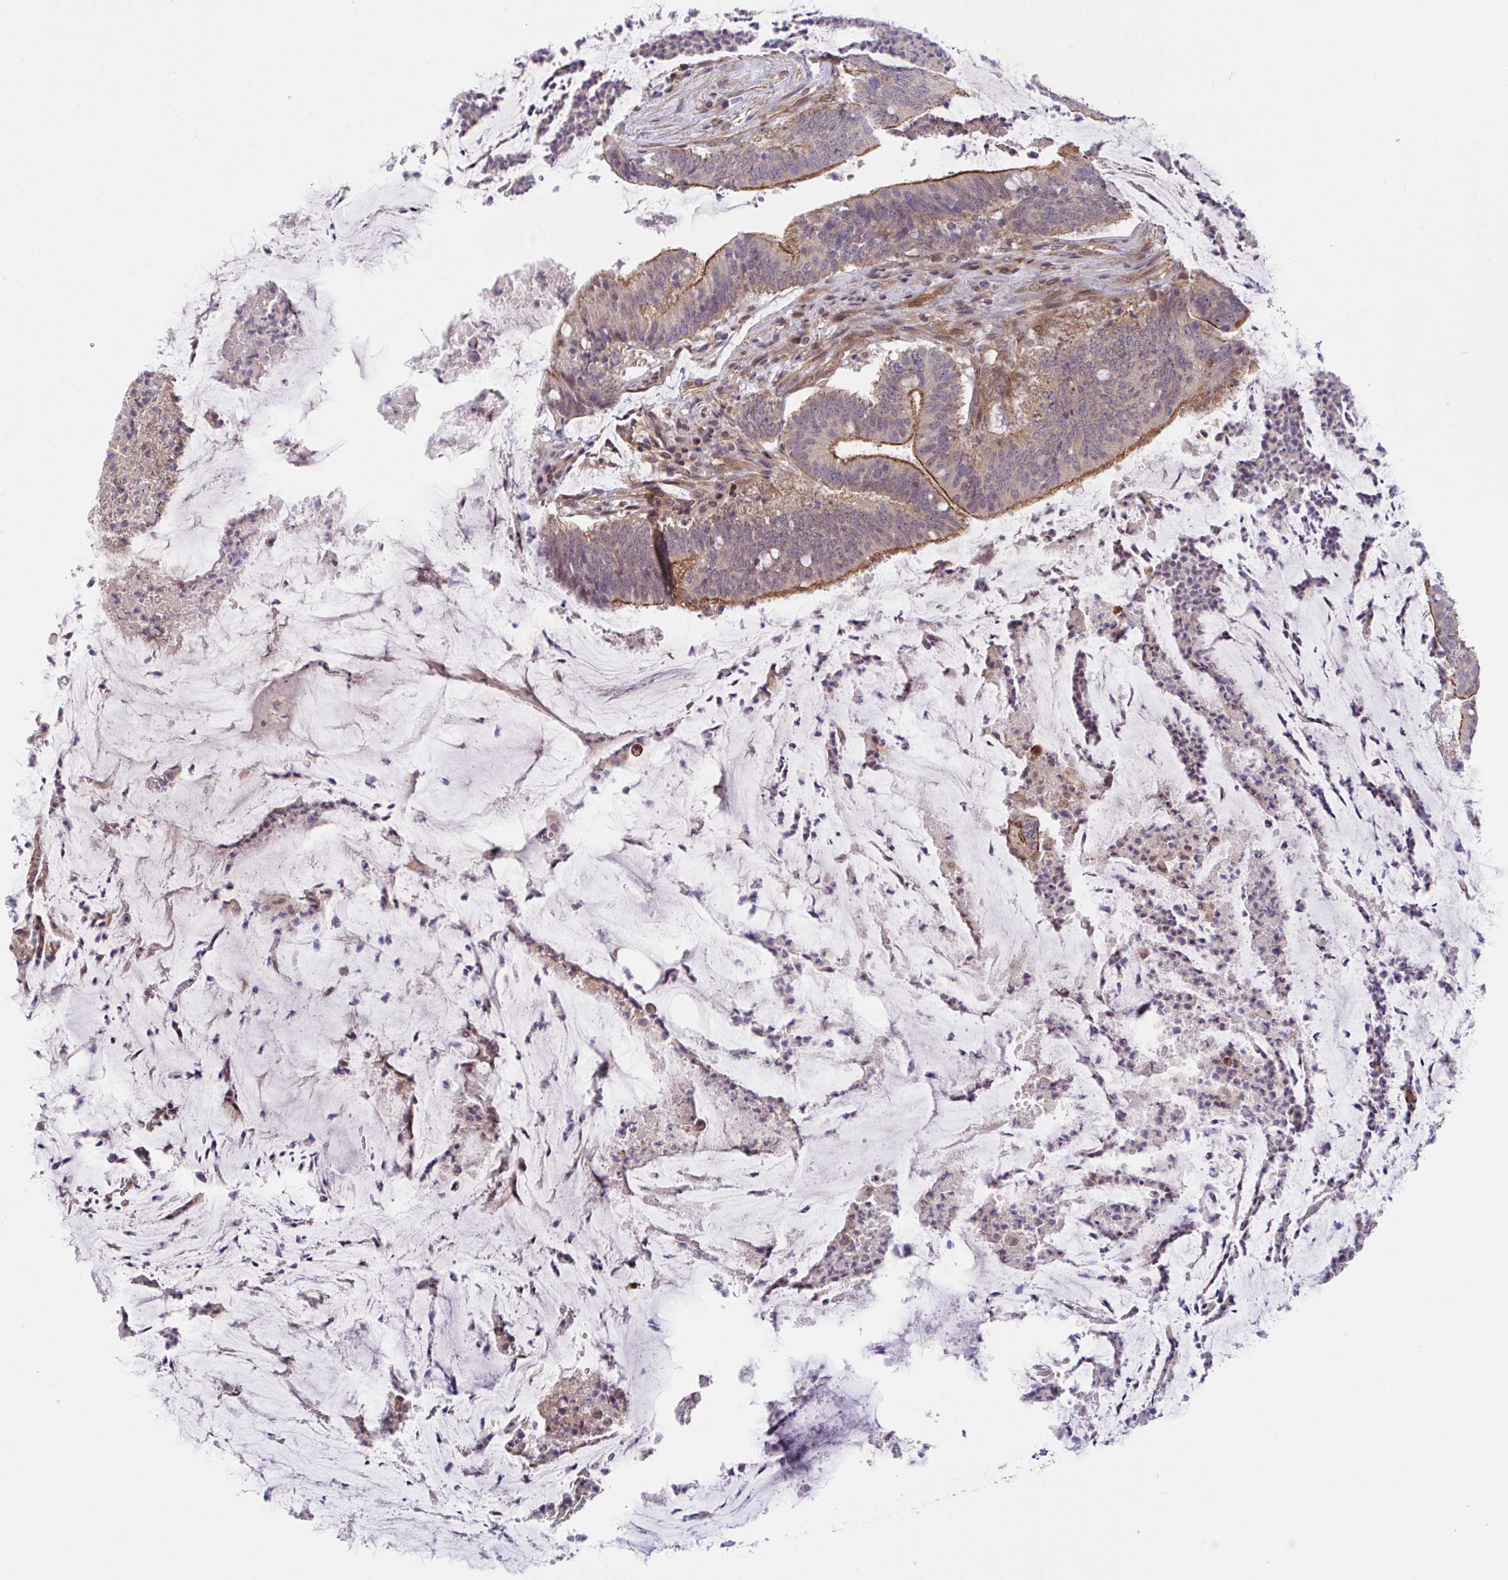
{"staining": {"intensity": "moderate", "quantity": "25%-75%", "location": "cytoplasmic/membranous"}, "tissue": "colorectal cancer", "cell_type": "Tumor cells", "image_type": "cancer", "snomed": [{"axis": "morphology", "description": "Adenocarcinoma, NOS"}, {"axis": "topography", "description": "Colon"}], "caption": "Protein expression analysis of human colorectal cancer (adenocarcinoma) reveals moderate cytoplasmic/membranous expression in approximately 25%-75% of tumor cells. The protein is stained brown, and the nuclei are stained in blue (DAB IHC with brightfield microscopy, high magnification).", "gene": "ZBED3", "patient": {"sex": "female", "age": 43}}